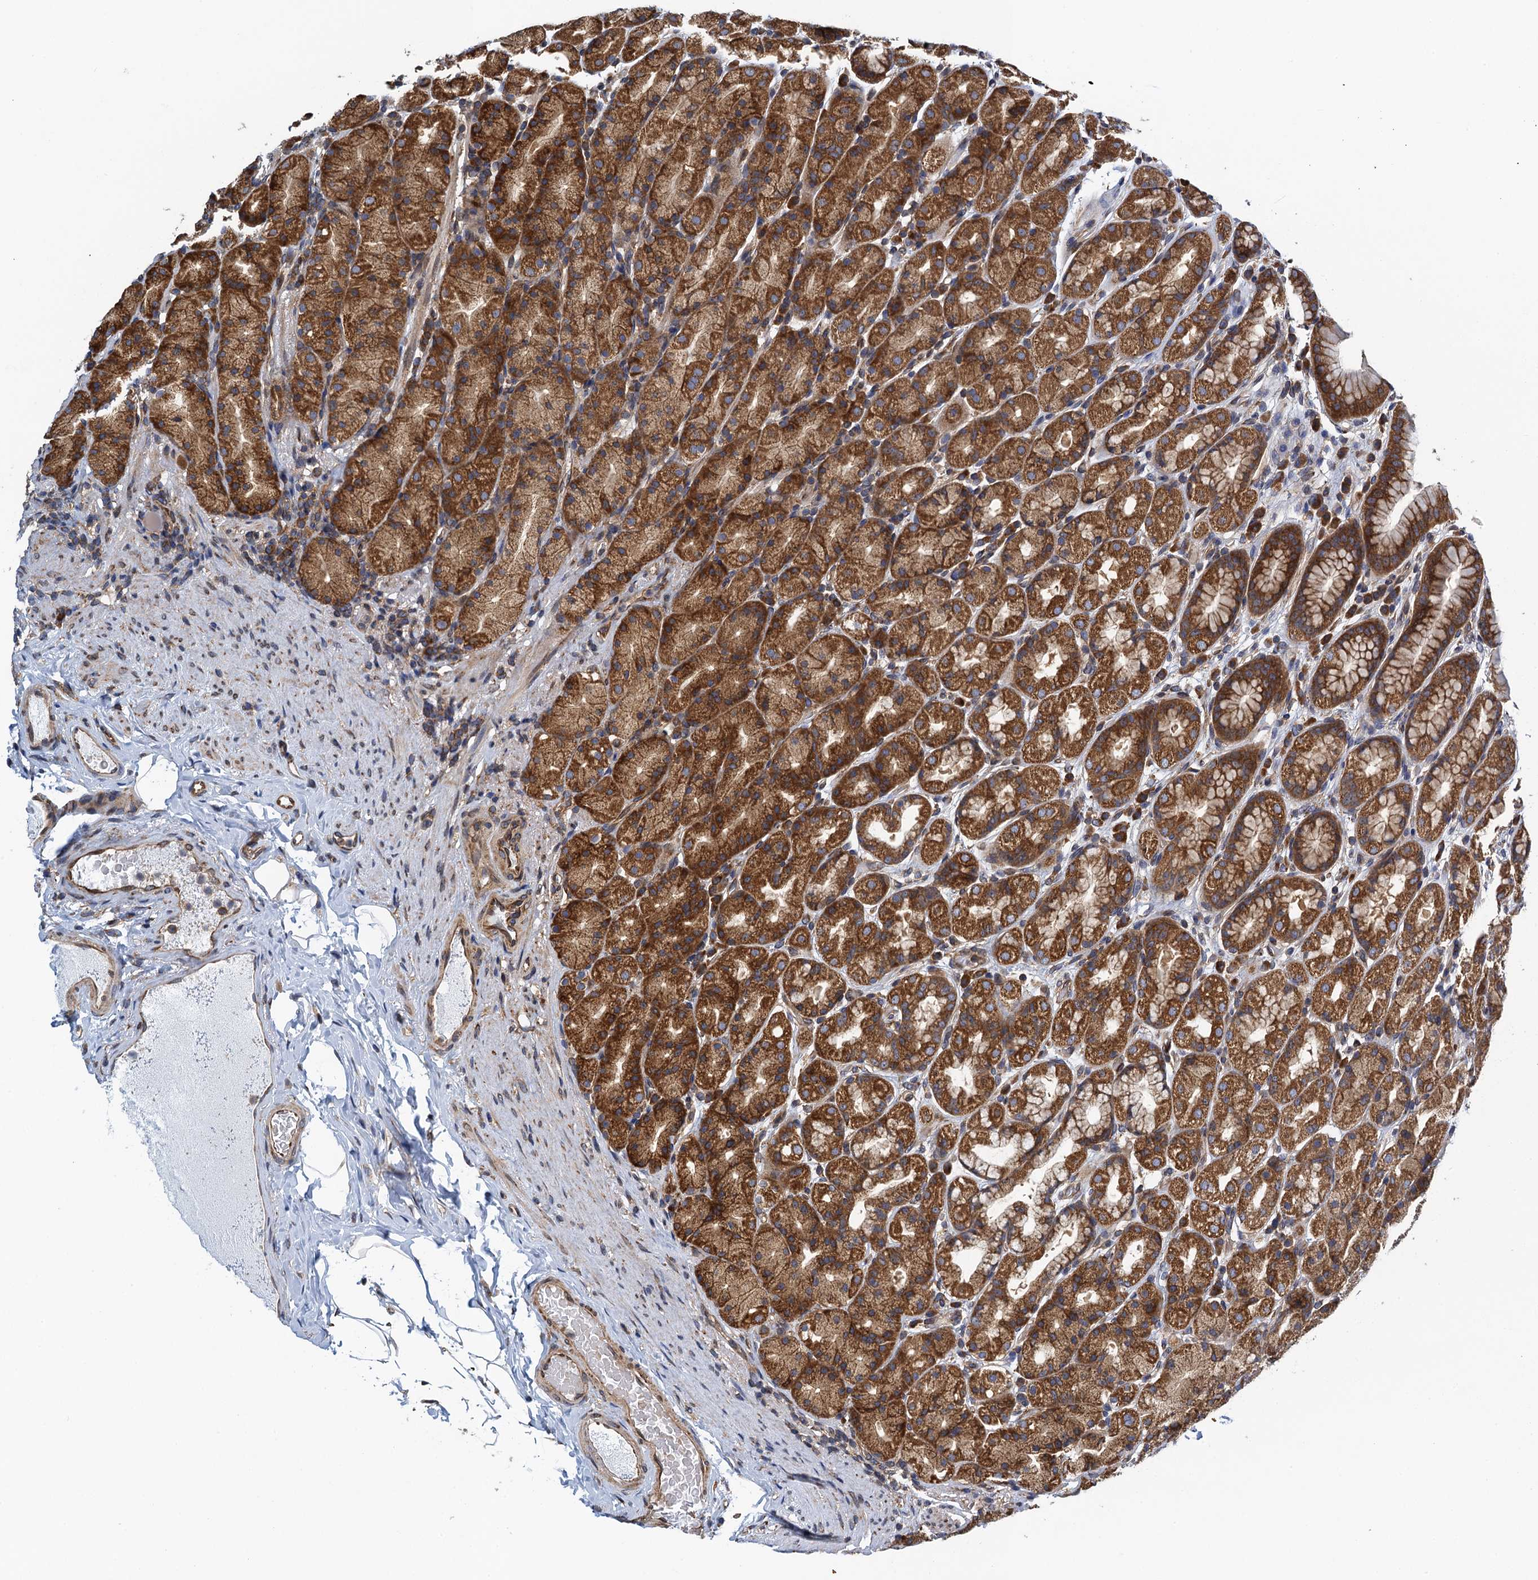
{"staining": {"intensity": "strong", "quantity": ">75%", "location": "cytoplasmic/membranous"}, "tissue": "stomach", "cell_type": "Glandular cells", "image_type": "normal", "snomed": [{"axis": "morphology", "description": "Normal tissue, NOS"}, {"axis": "topography", "description": "Stomach, upper"}], "caption": "Immunohistochemical staining of normal stomach reveals >75% levels of strong cytoplasmic/membranous protein positivity in about >75% of glandular cells. (Stains: DAB in brown, nuclei in blue, Microscopy: brightfield microscopy at high magnification).", "gene": "MDM1", "patient": {"sex": "male", "age": 68}}